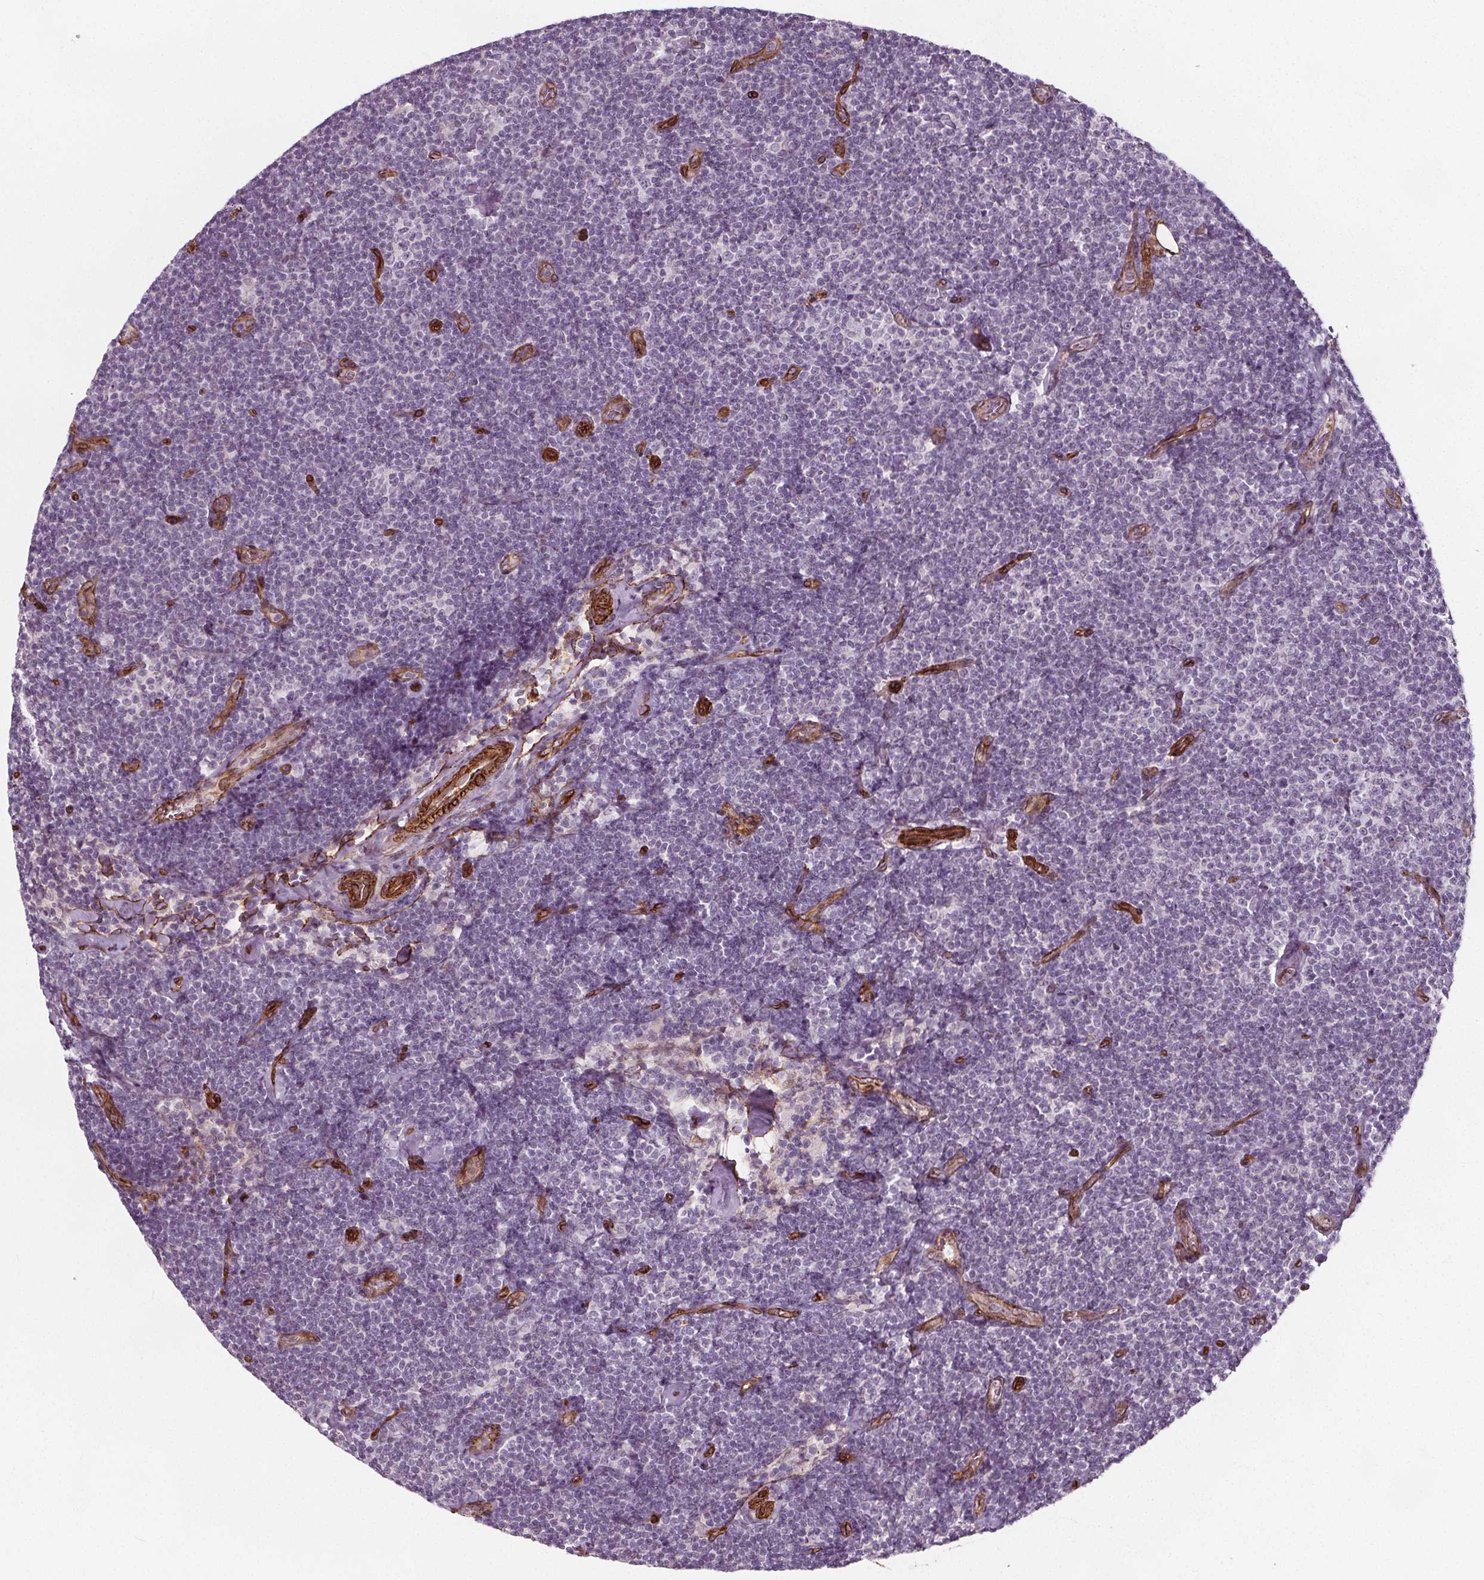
{"staining": {"intensity": "negative", "quantity": "none", "location": "none"}, "tissue": "lymphoma", "cell_type": "Tumor cells", "image_type": "cancer", "snomed": [{"axis": "morphology", "description": "Malignant lymphoma, non-Hodgkin's type, Low grade"}, {"axis": "topography", "description": "Lymph node"}], "caption": "The image exhibits no significant positivity in tumor cells of malignant lymphoma, non-Hodgkin's type (low-grade). Nuclei are stained in blue.", "gene": "HAS1", "patient": {"sex": "male", "age": 81}}